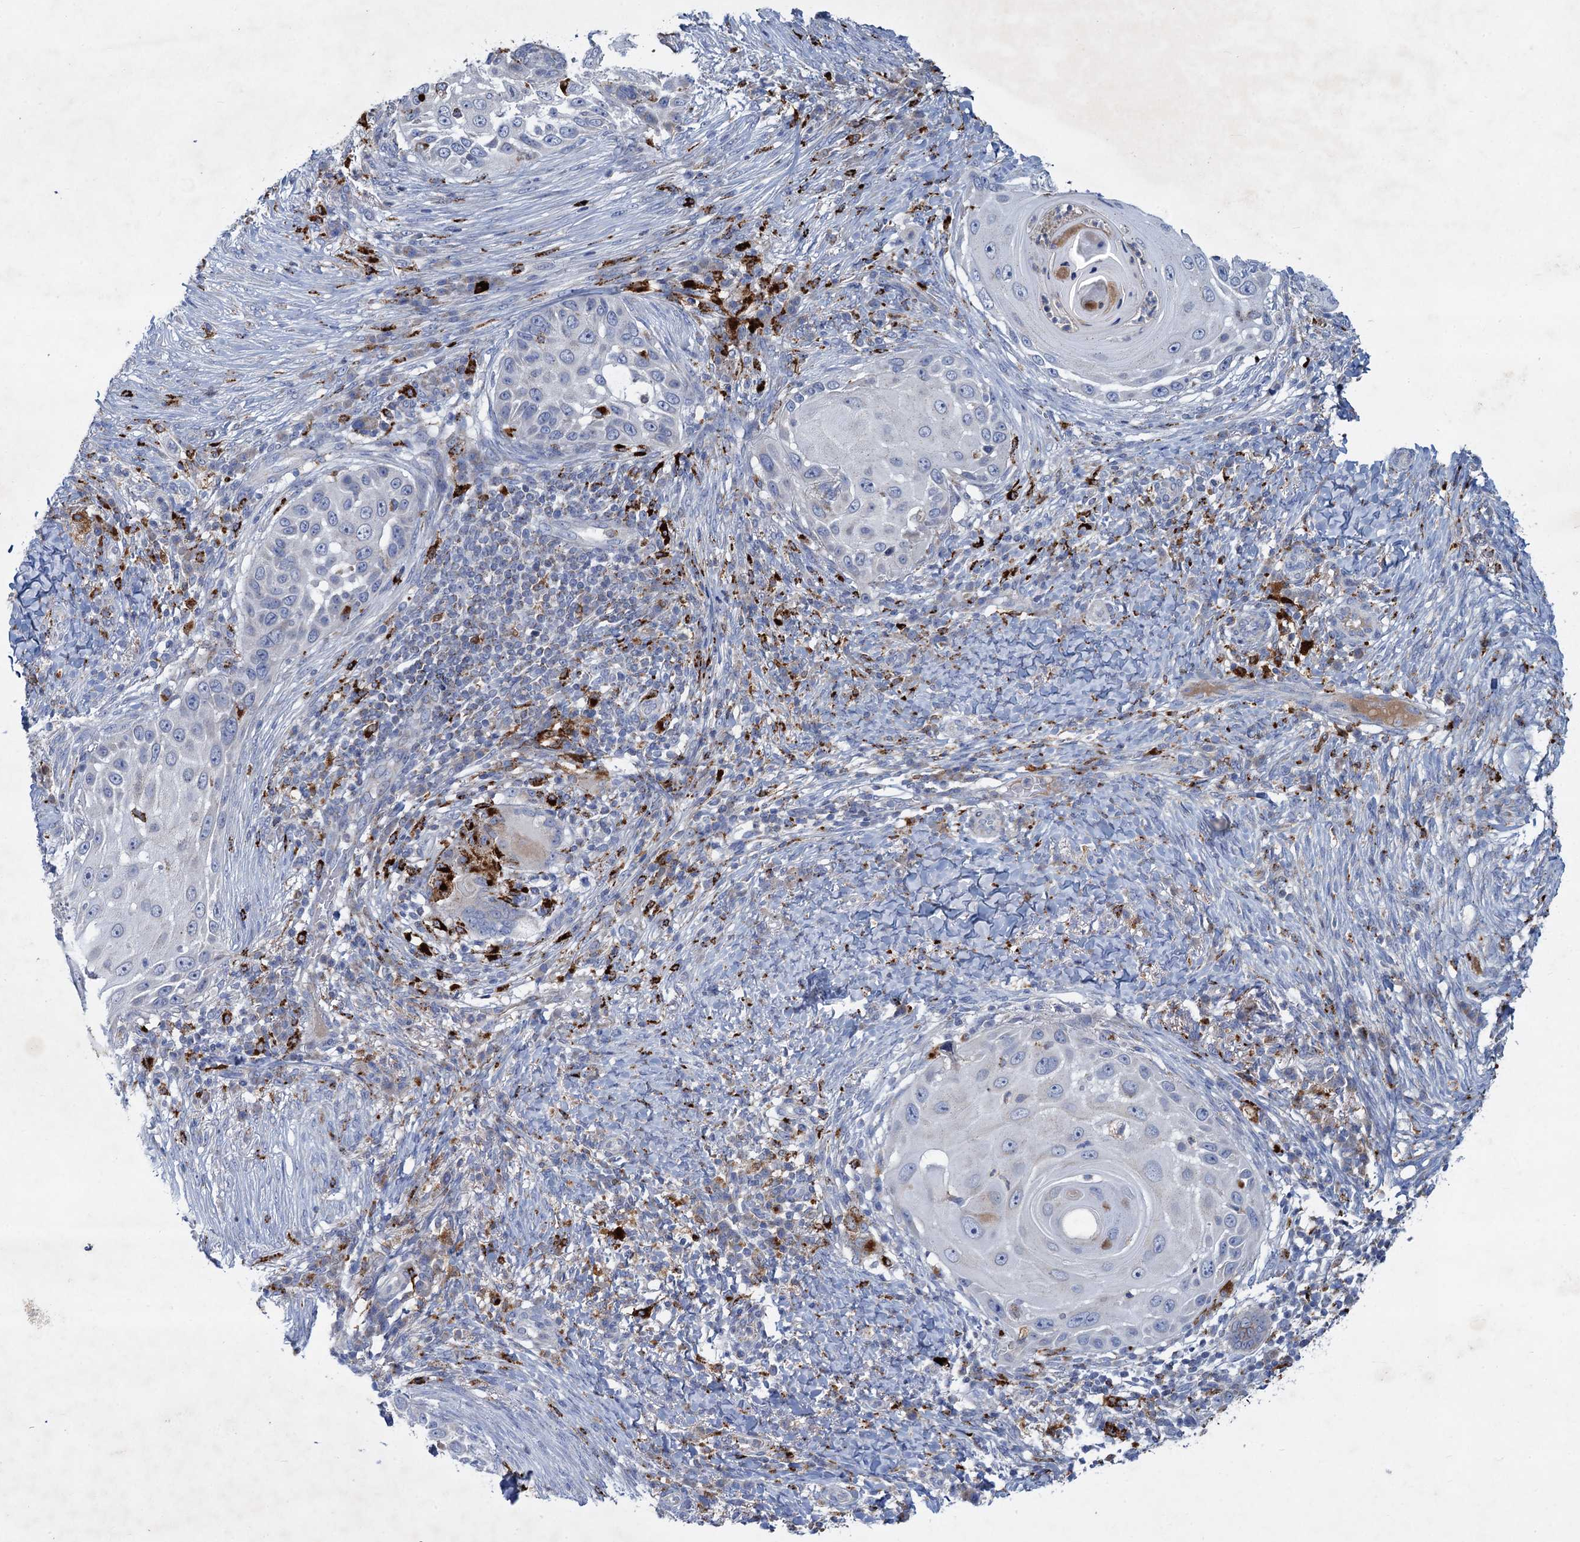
{"staining": {"intensity": "negative", "quantity": "none", "location": "none"}, "tissue": "skin cancer", "cell_type": "Tumor cells", "image_type": "cancer", "snomed": [{"axis": "morphology", "description": "Squamous cell carcinoma, NOS"}, {"axis": "topography", "description": "Skin"}], "caption": "Tumor cells show no significant staining in skin squamous cell carcinoma.", "gene": "ANKS3", "patient": {"sex": "female", "age": 44}}